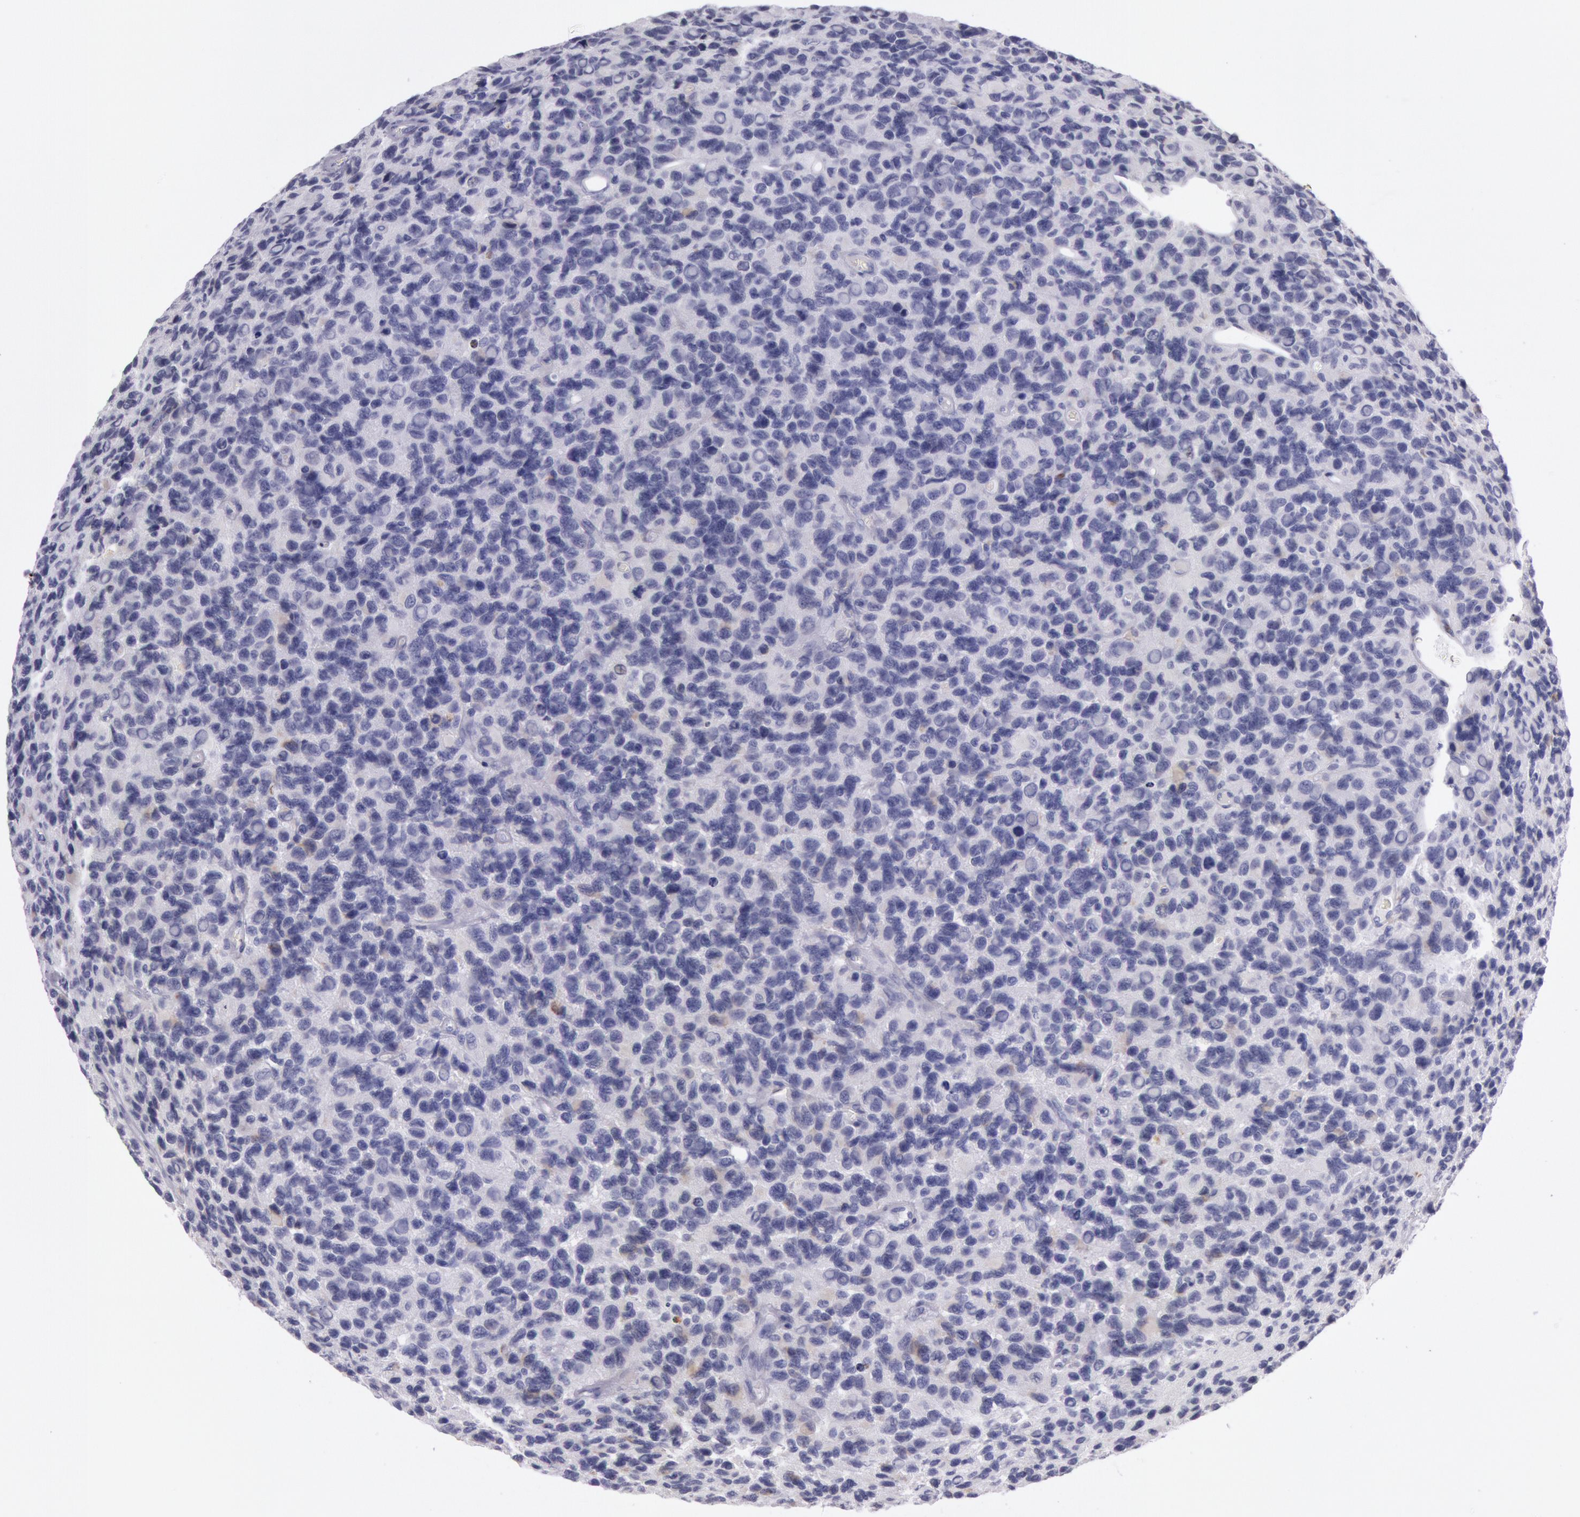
{"staining": {"intensity": "weak", "quantity": "25%-75%", "location": "cytoplasmic/membranous"}, "tissue": "glioma", "cell_type": "Tumor cells", "image_type": "cancer", "snomed": [{"axis": "morphology", "description": "Glioma, malignant, High grade"}, {"axis": "topography", "description": "Brain"}], "caption": "Weak cytoplasmic/membranous expression is identified in approximately 25%-75% of tumor cells in malignant glioma (high-grade).", "gene": "CIDEB", "patient": {"sex": "male", "age": 77}}